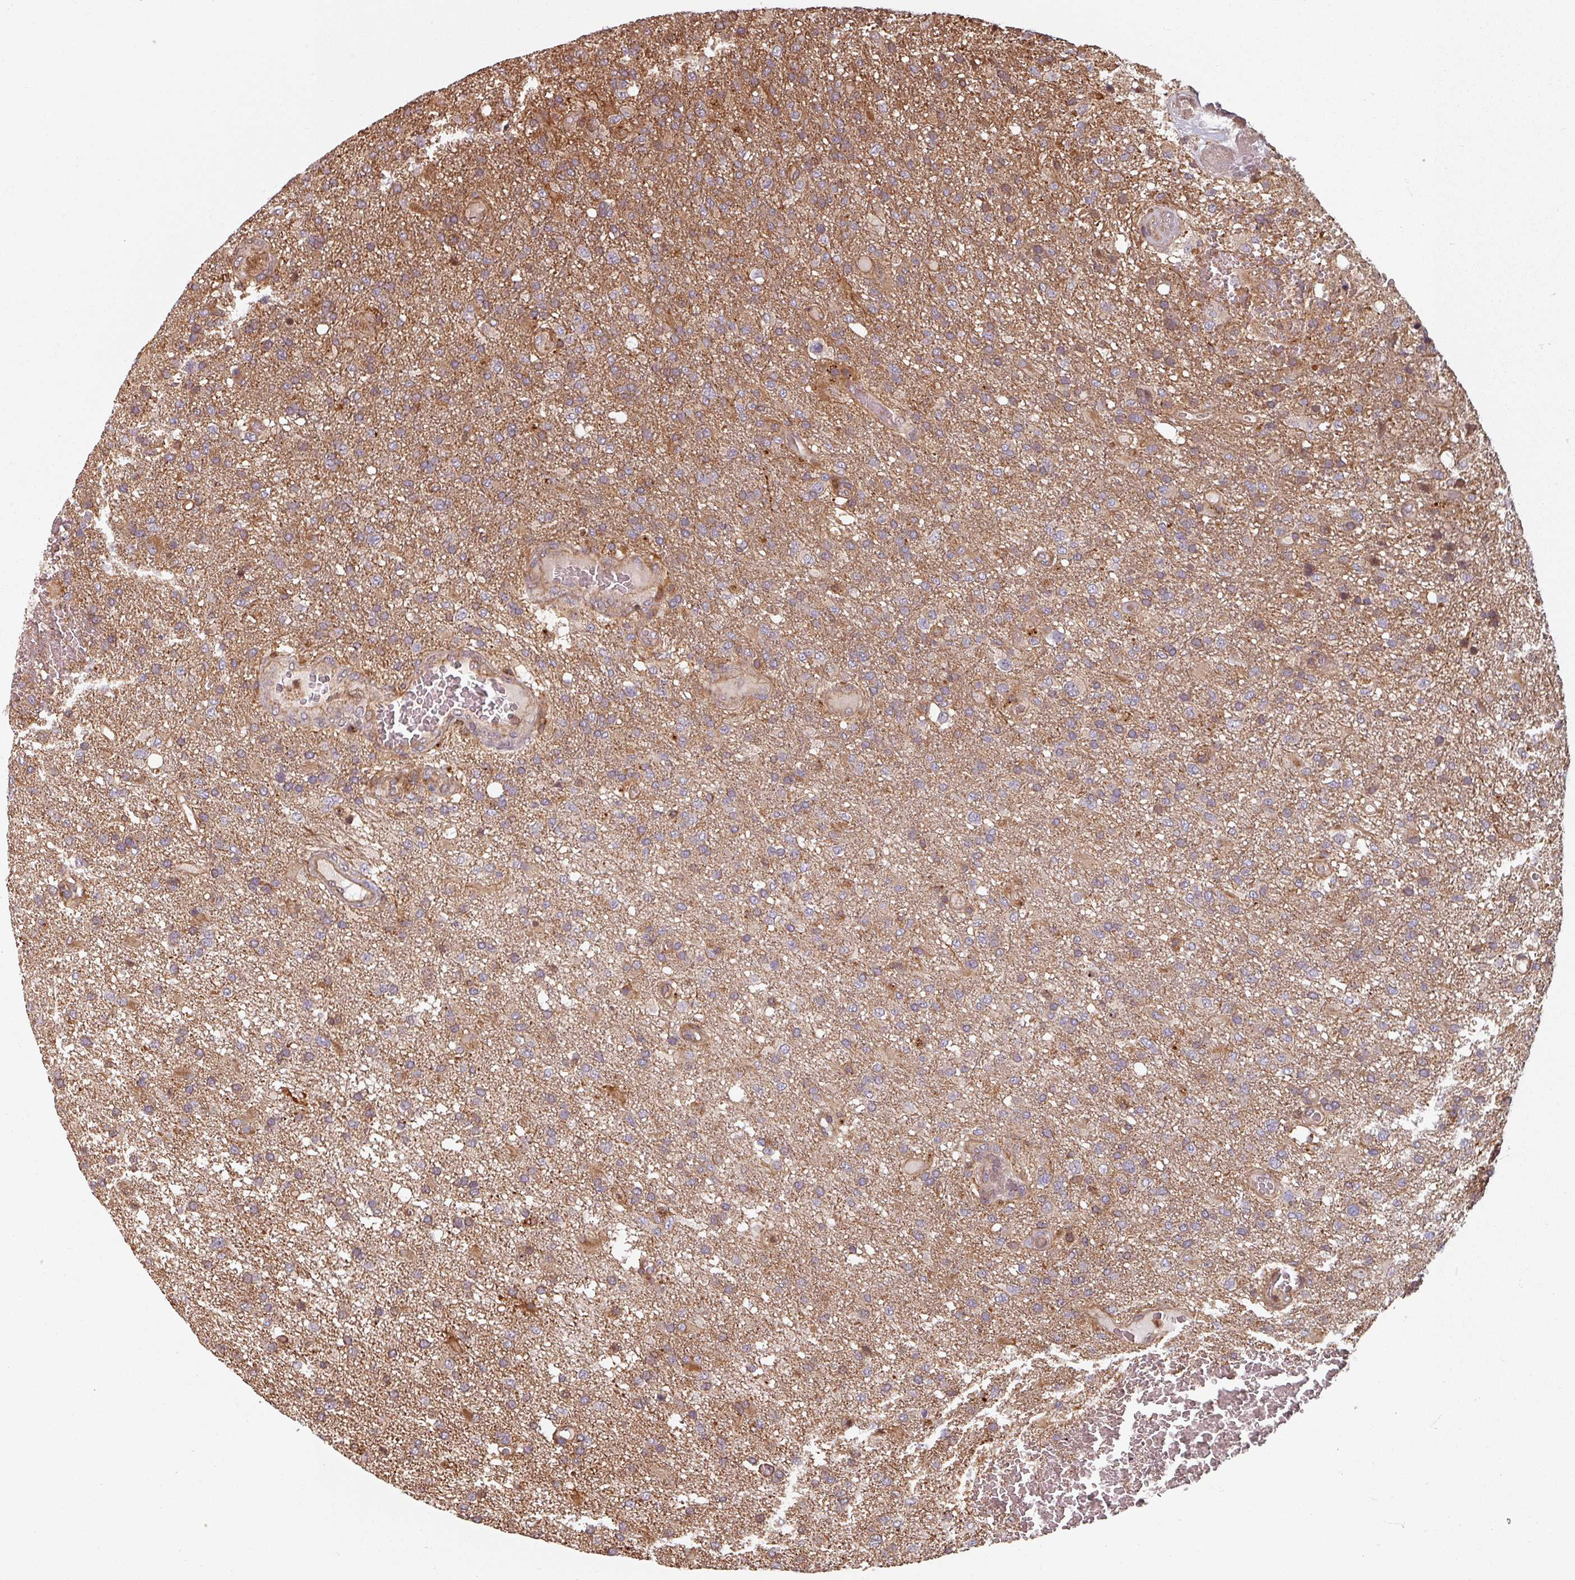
{"staining": {"intensity": "moderate", "quantity": "<25%", "location": "cytoplasmic/membranous,nuclear"}, "tissue": "glioma", "cell_type": "Tumor cells", "image_type": "cancer", "snomed": [{"axis": "morphology", "description": "Glioma, malignant, High grade"}, {"axis": "topography", "description": "Brain"}], "caption": "This micrograph demonstrates IHC staining of glioma, with low moderate cytoplasmic/membranous and nuclear expression in about <25% of tumor cells.", "gene": "EID1", "patient": {"sex": "female", "age": 74}}